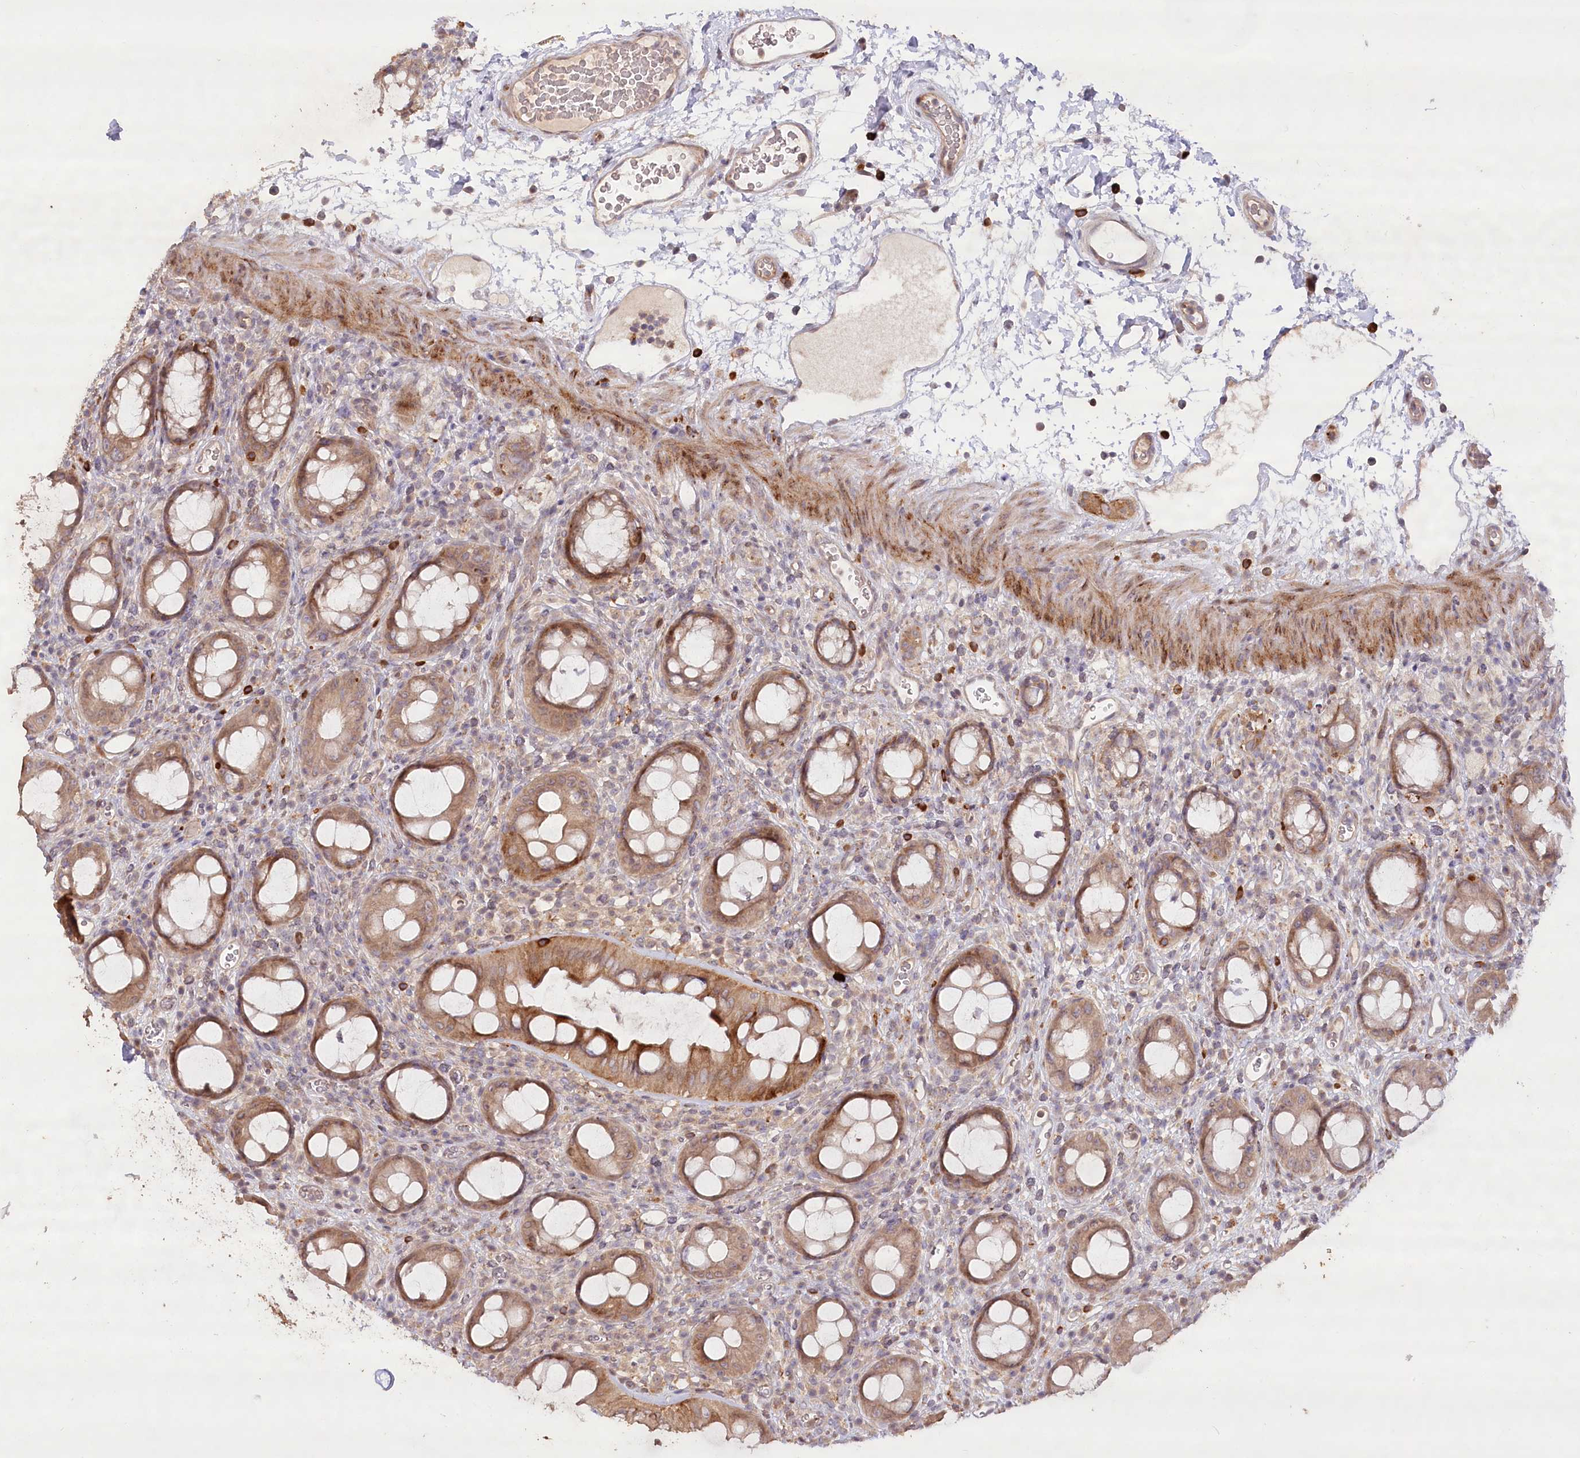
{"staining": {"intensity": "strong", "quantity": ">75%", "location": "cytoplasmic/membranous"}, "tissue": "rectum", "cell_type": "Glandular cells", "image_type": "normal", "snomed": [{"axis": "morphology", "description": "Normal tissue, NOS"}, {"axis": "topography", "description": "Rectum"}], "caption": "This image demonstrates unremarkable rectum stained with immunohistochemistry to label a protein in brown. The cytoplasmic/membranous of glandular cells show strong positivity for the protein. Nuclei are counter-stained blue.", "gene": "IRAK1BP1", "patient": {"sex": "female", "age": 57}}